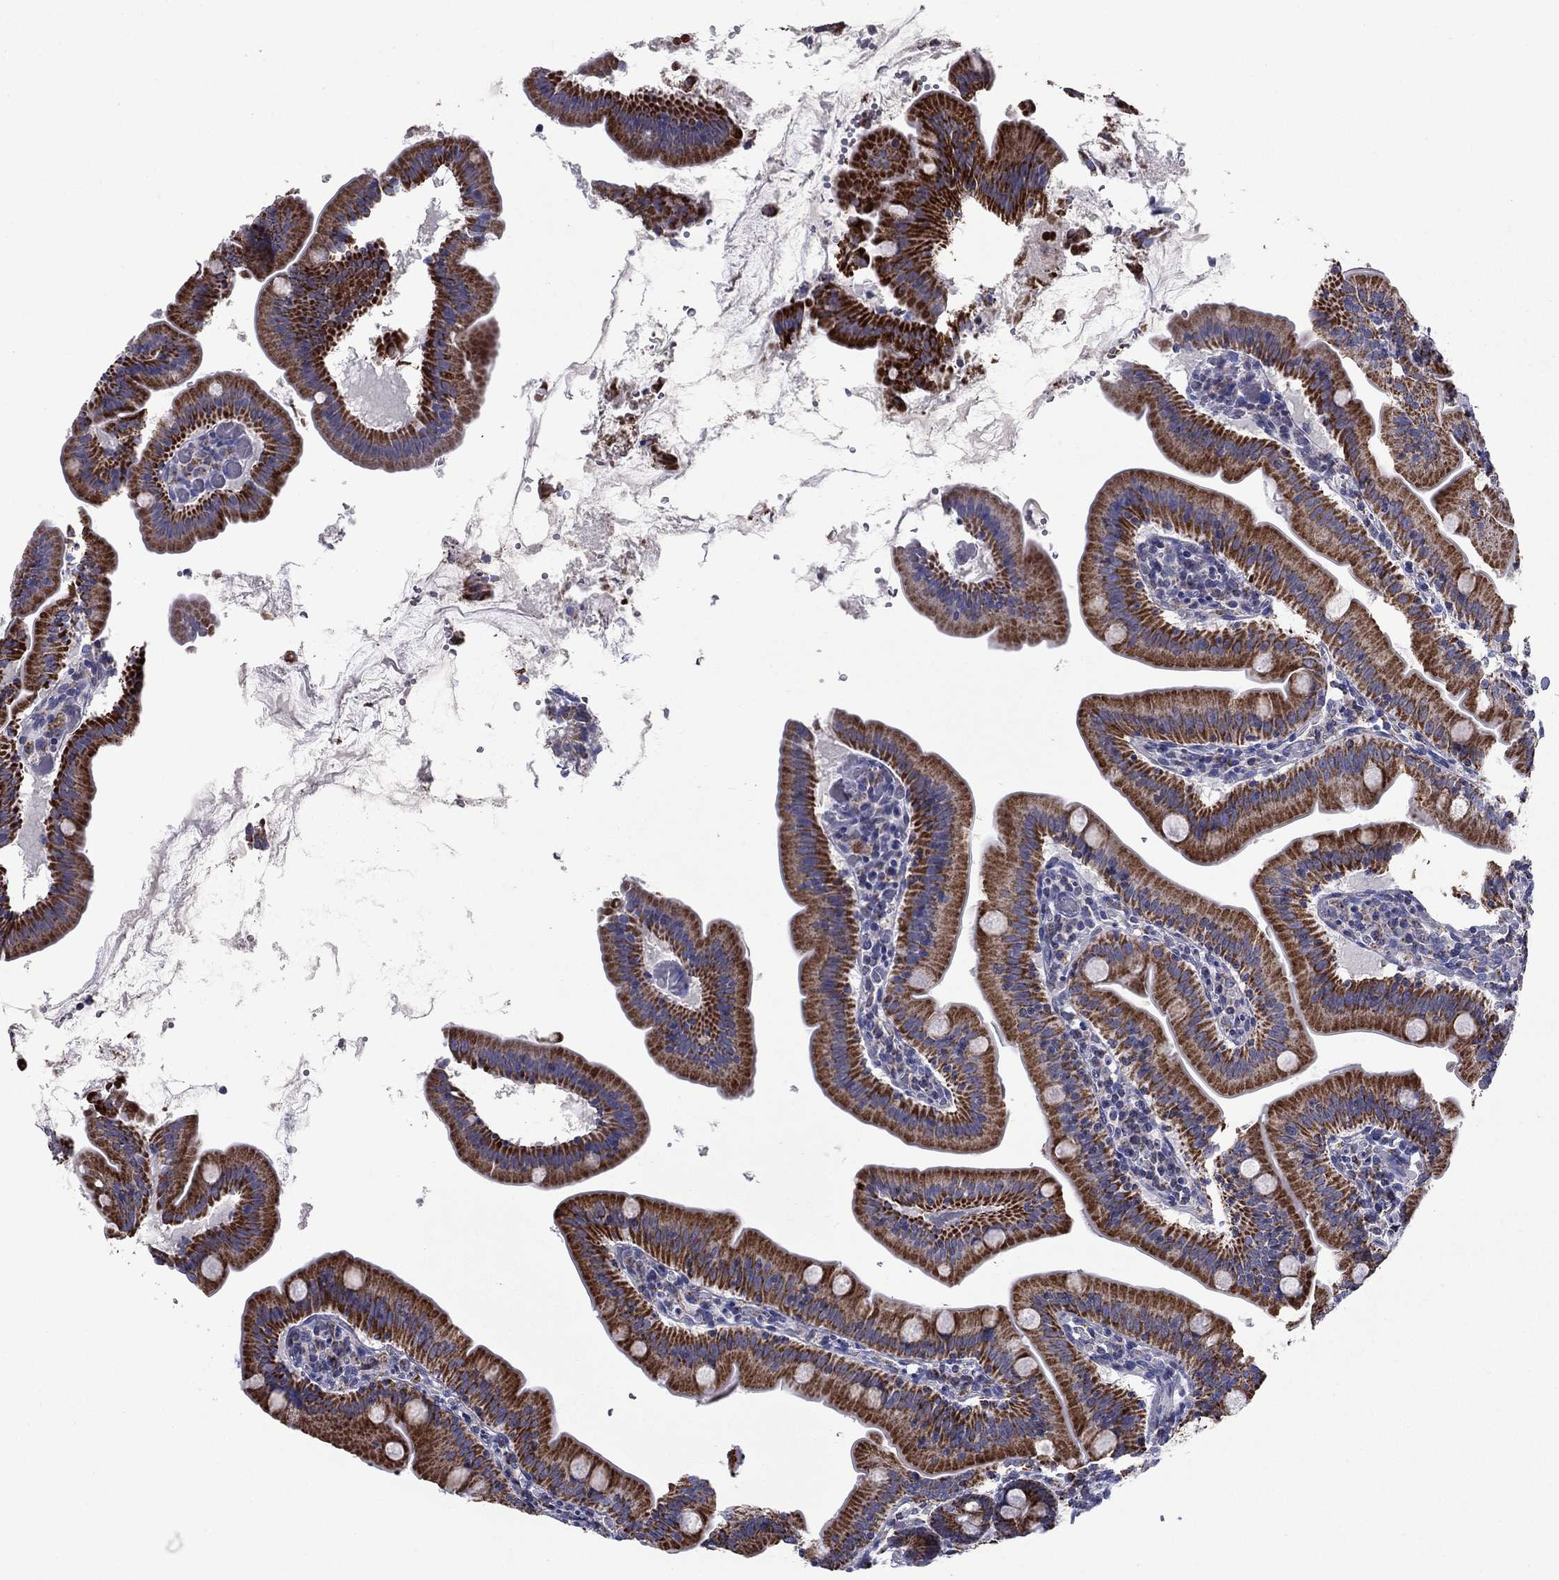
{"staining": {"intensity": "strong", "quantity": ">75%", "location": "cytoplasmic/membranous"}, "tissue": "small intestine", "cell_type": "Glandular cells", "image_type": "normal", "snomed": [{"axis": "morphology", "description": "Normal tissue, NOS"}, {"axis": "topography", "description": "Small intestine"}], "caption": "Immunohistochemical staining of normal small intestine demonstrates high levels of strong cytoplasmic/membranous positivity in about >75% of glandular cells. (DAB (3,3'-diaminobenzidine) IHC with brightfield microscopy, high magnification).", "gene": "NDUFA4L2", "patient": {"sex": "male", "age": 37}}